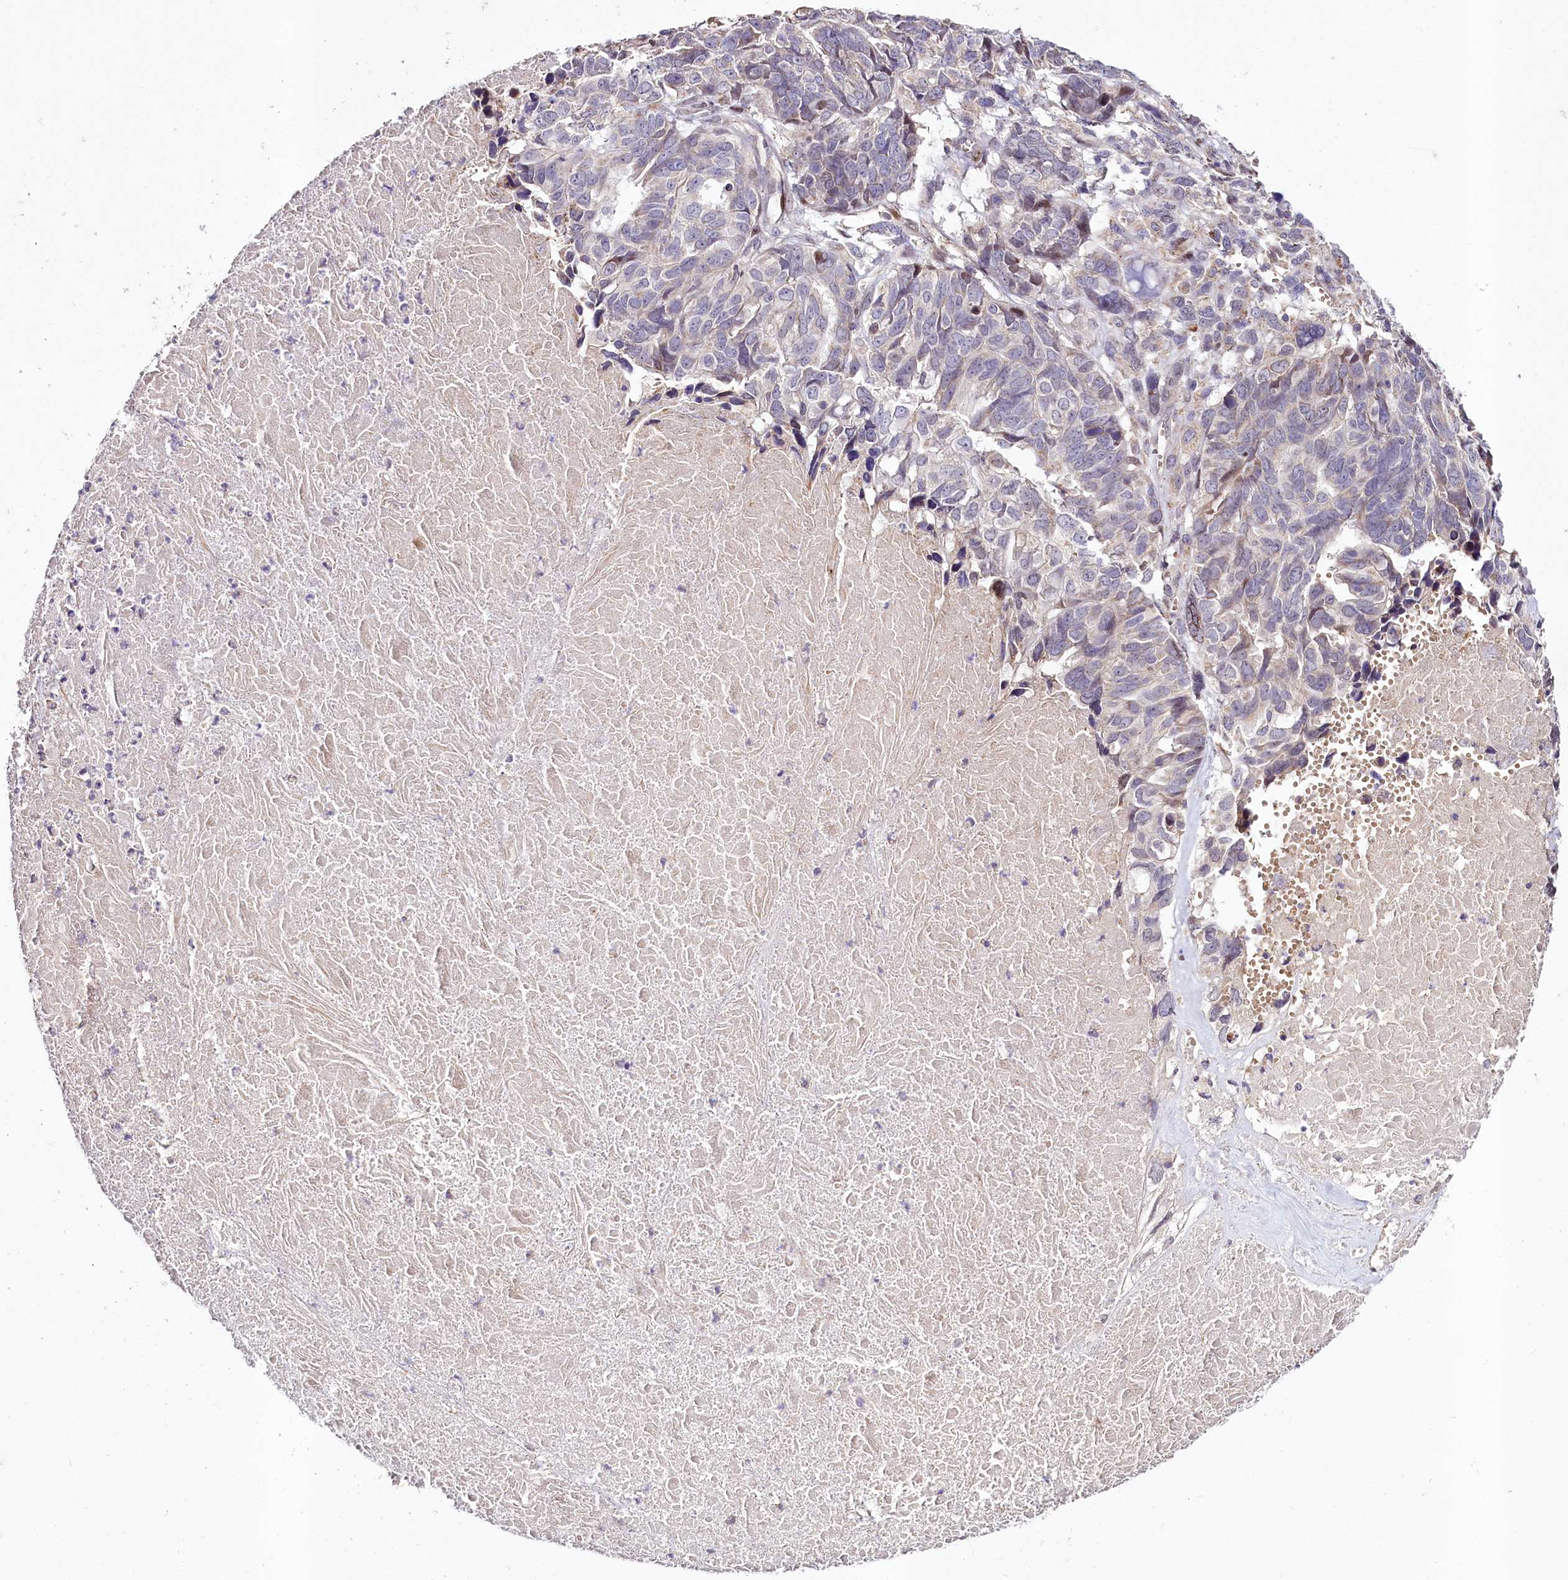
{"staining": {"intensity": "negative", "quantity": "none", "location": "none"}, "tissue": "ovarian cancer", "cell_type": "Tumor cells", "image_type": "cancer", "snomed": [{"axis": "morphology", "description": "Cystadenocarcinoma, serous, NOS"}, {"axis": "topography", "description": "Ovary"}], "caption": "High power microscopy micrograph of an immunohistochemistry (IHC) image of serous cystadenocarcinoma (ovarian), revealing no significant positivity in tumor cells.", "gene": "ZNF226", "patient": {"sex": "female", "age": 79}}